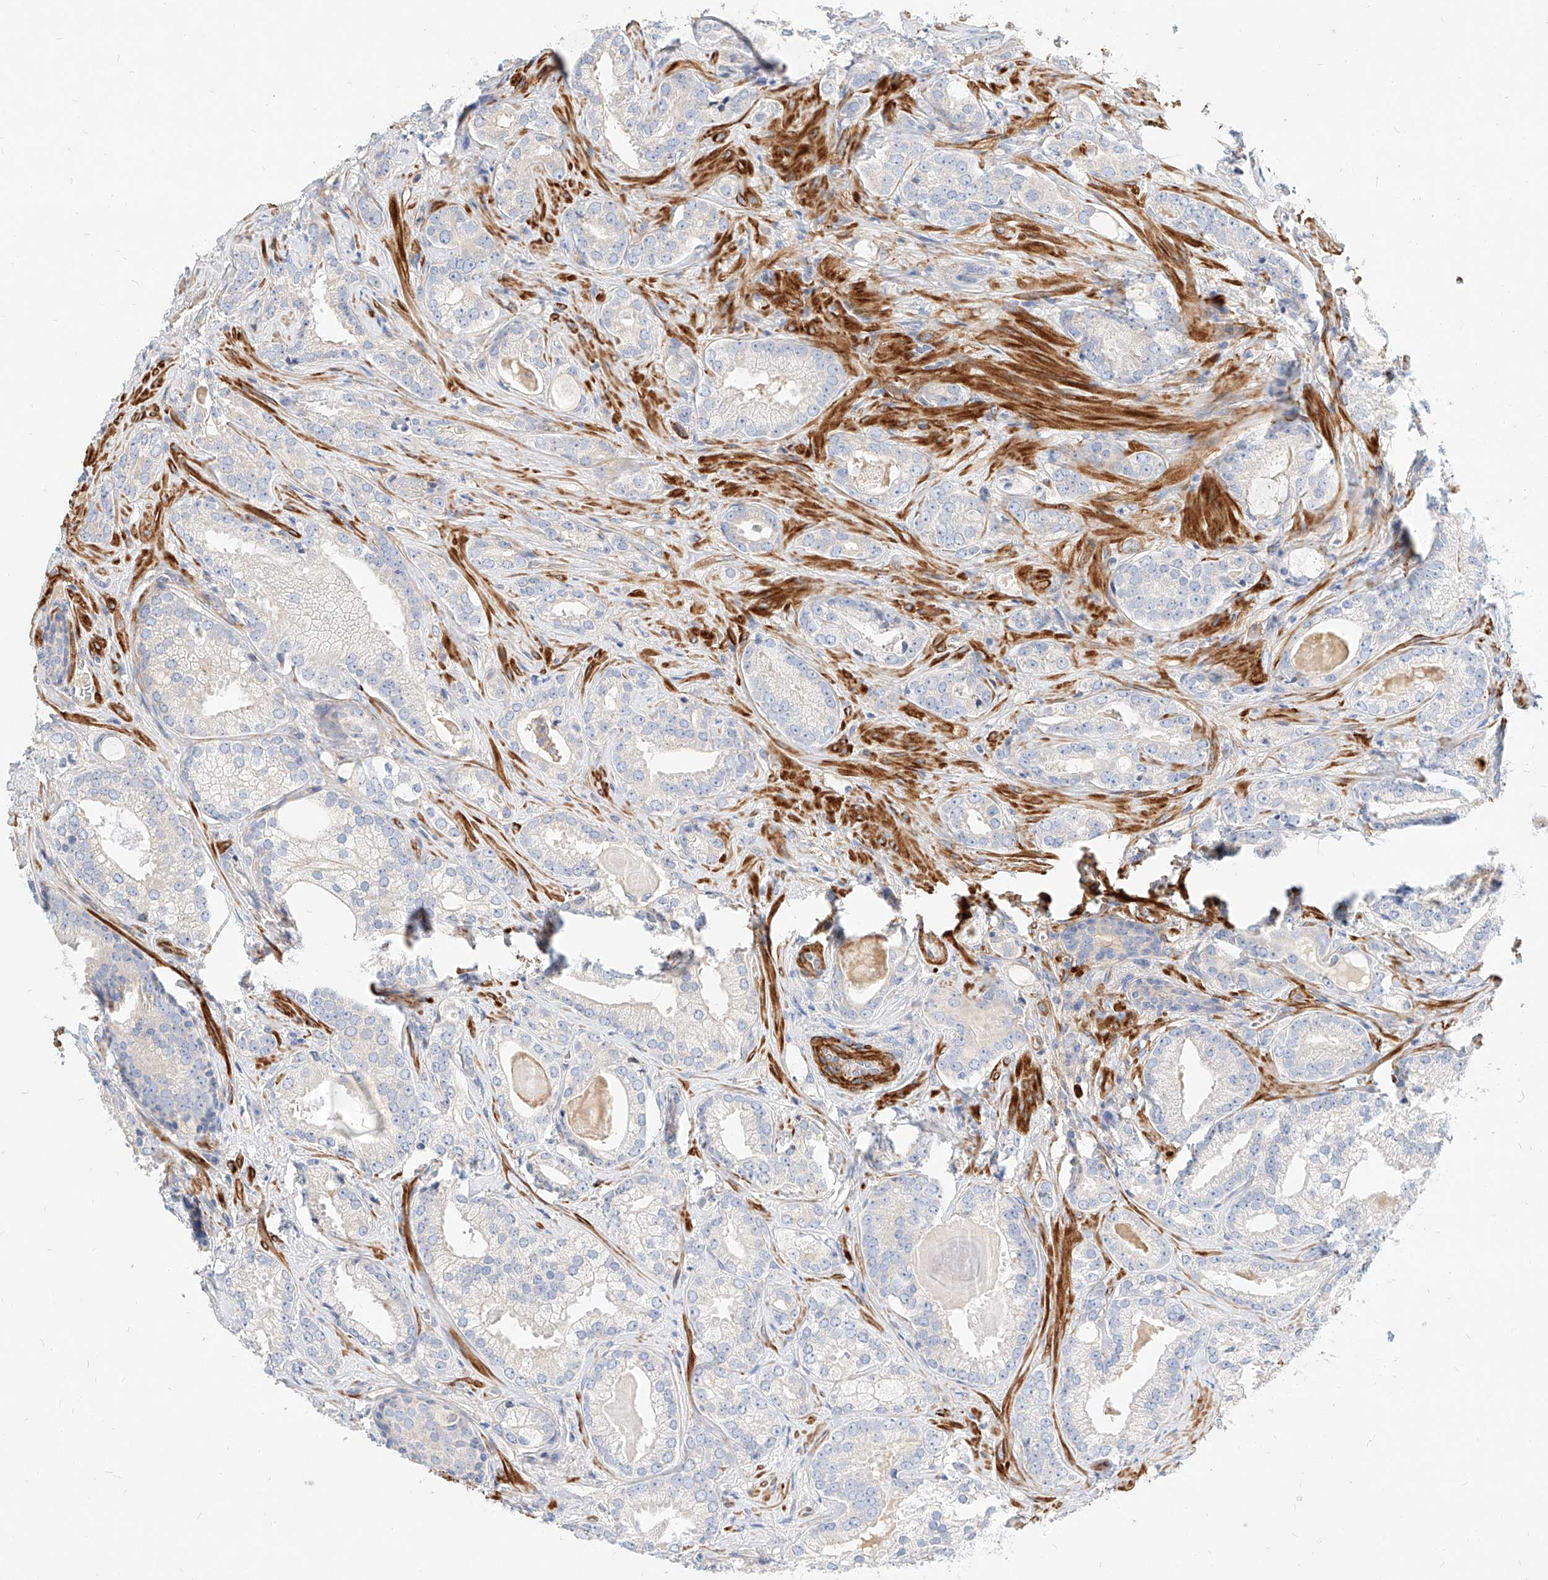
{"staining": {"intensity": "negative", "quantity": "none", "location": "none"}, "tissue": "prostate cancer", "cell_type": "Tumor cells", "image_type": "cancer", "snomed": [{"axis": "morphology", "description": "Normal morphology"}, {"axis": "morphology", "description": "Adenocarcinoma, Low grade"}, {"axis": "topography", "description": "Prostate"}], "caption": "Immunohistochemistry image of human prostate low-grade adenocarcinoma stained for a protein (brown), which exhibits no positivity in tumor cells. (DAB (3,3'-diaminobenzidine) IHC, high magnification).", "gene": "KCNH5", "patient": {"sex": "male", "age": 72}}